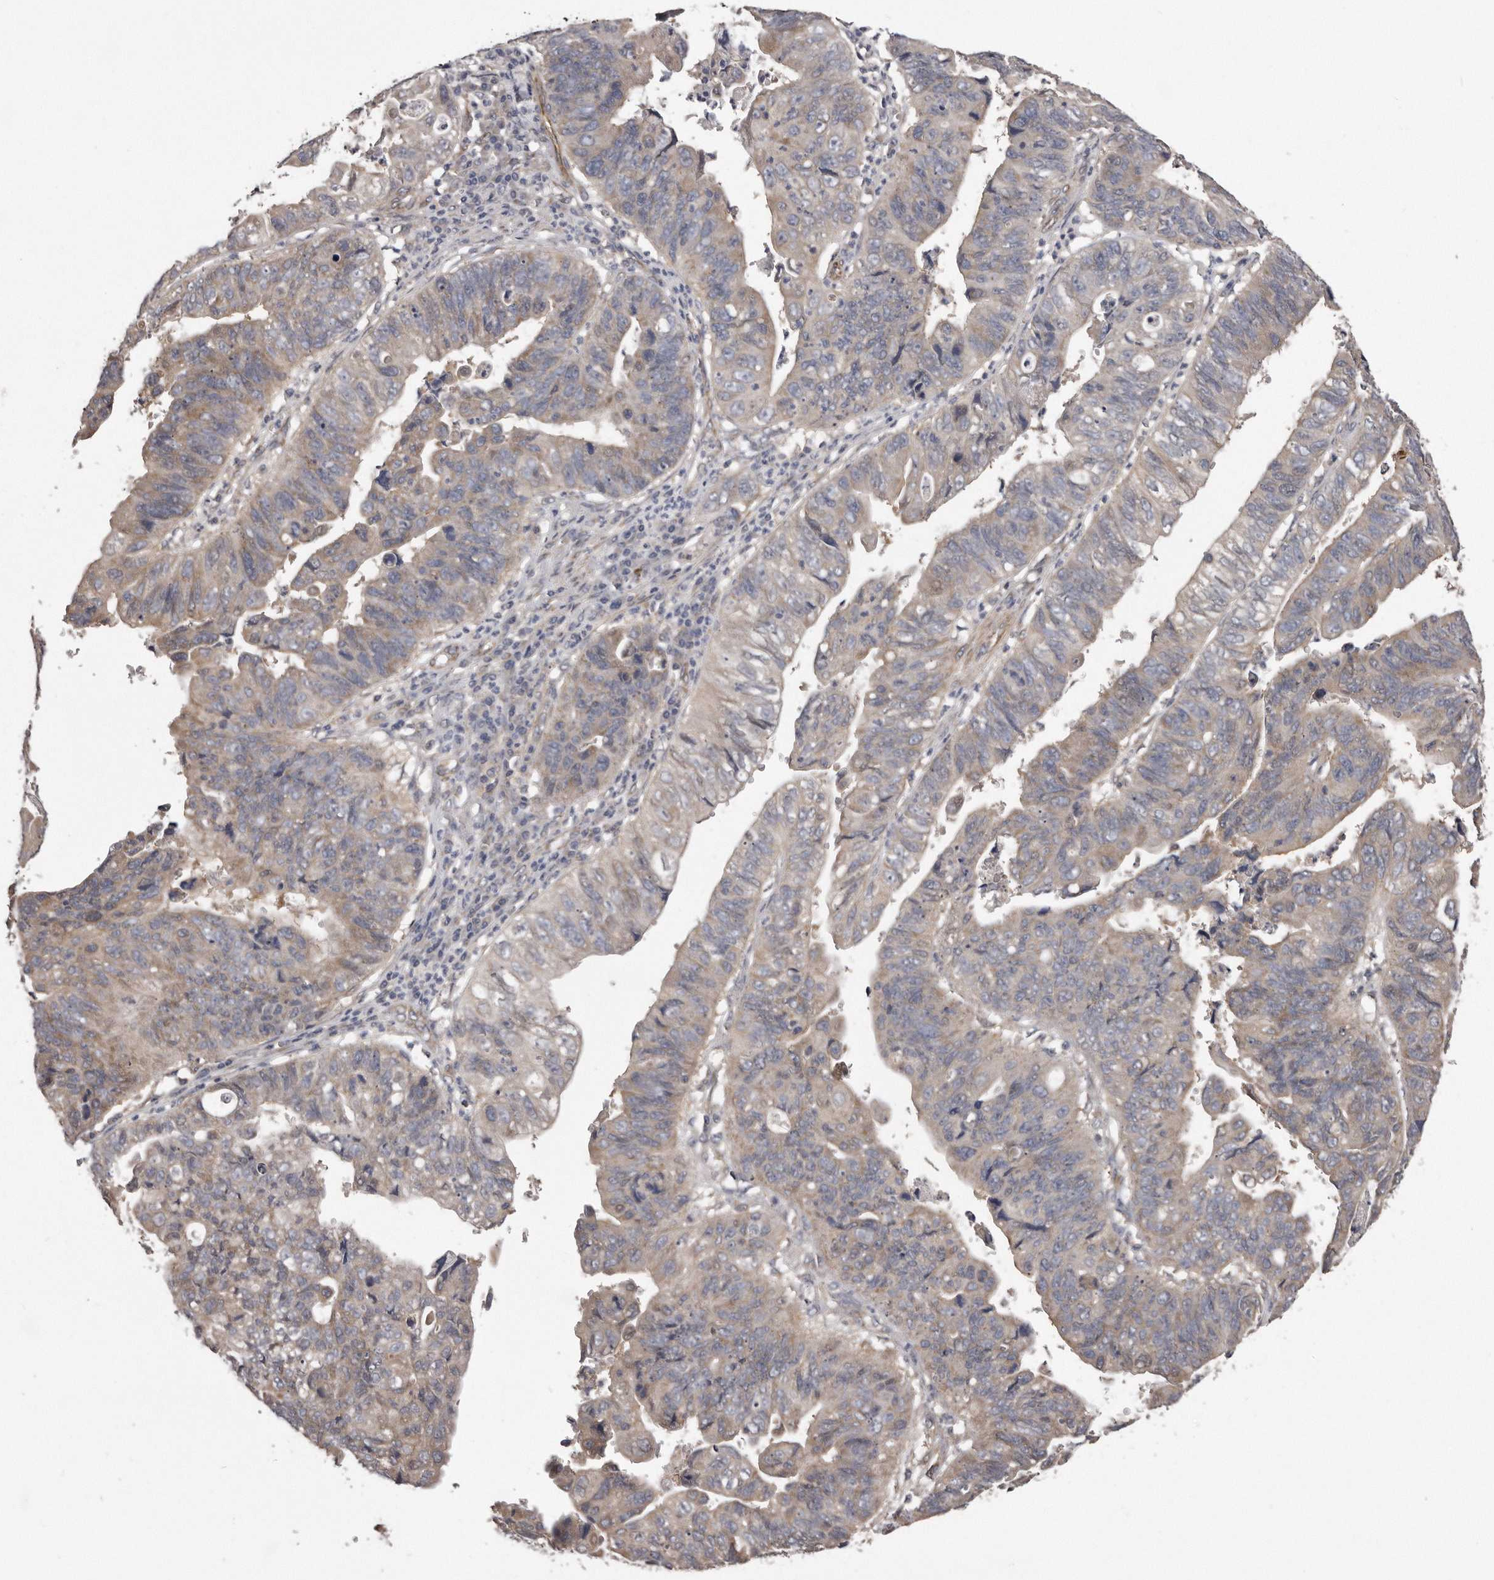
{"staining": {"intensity": "weak", "quantity": "25%-75%", "location": "cytoplasmic/membranous"}, "tissue": "stomach cancer", "cell_type": "Tumor cells", "image_type": "cancer", "snomed": [{"axis": "morphology", "description": "Adenocarcinoma, NOS"}, {"axis": "topography", "description": "Stomach"}], "caption": "Protein expression by IHC shows weak cytoplasmic/membranous expression in approximately 25%-75% of tumor cells in stomach adenocarcinoma.", "gene": "ARMCX1", "patient": {"sex": "male", "age": 59}}